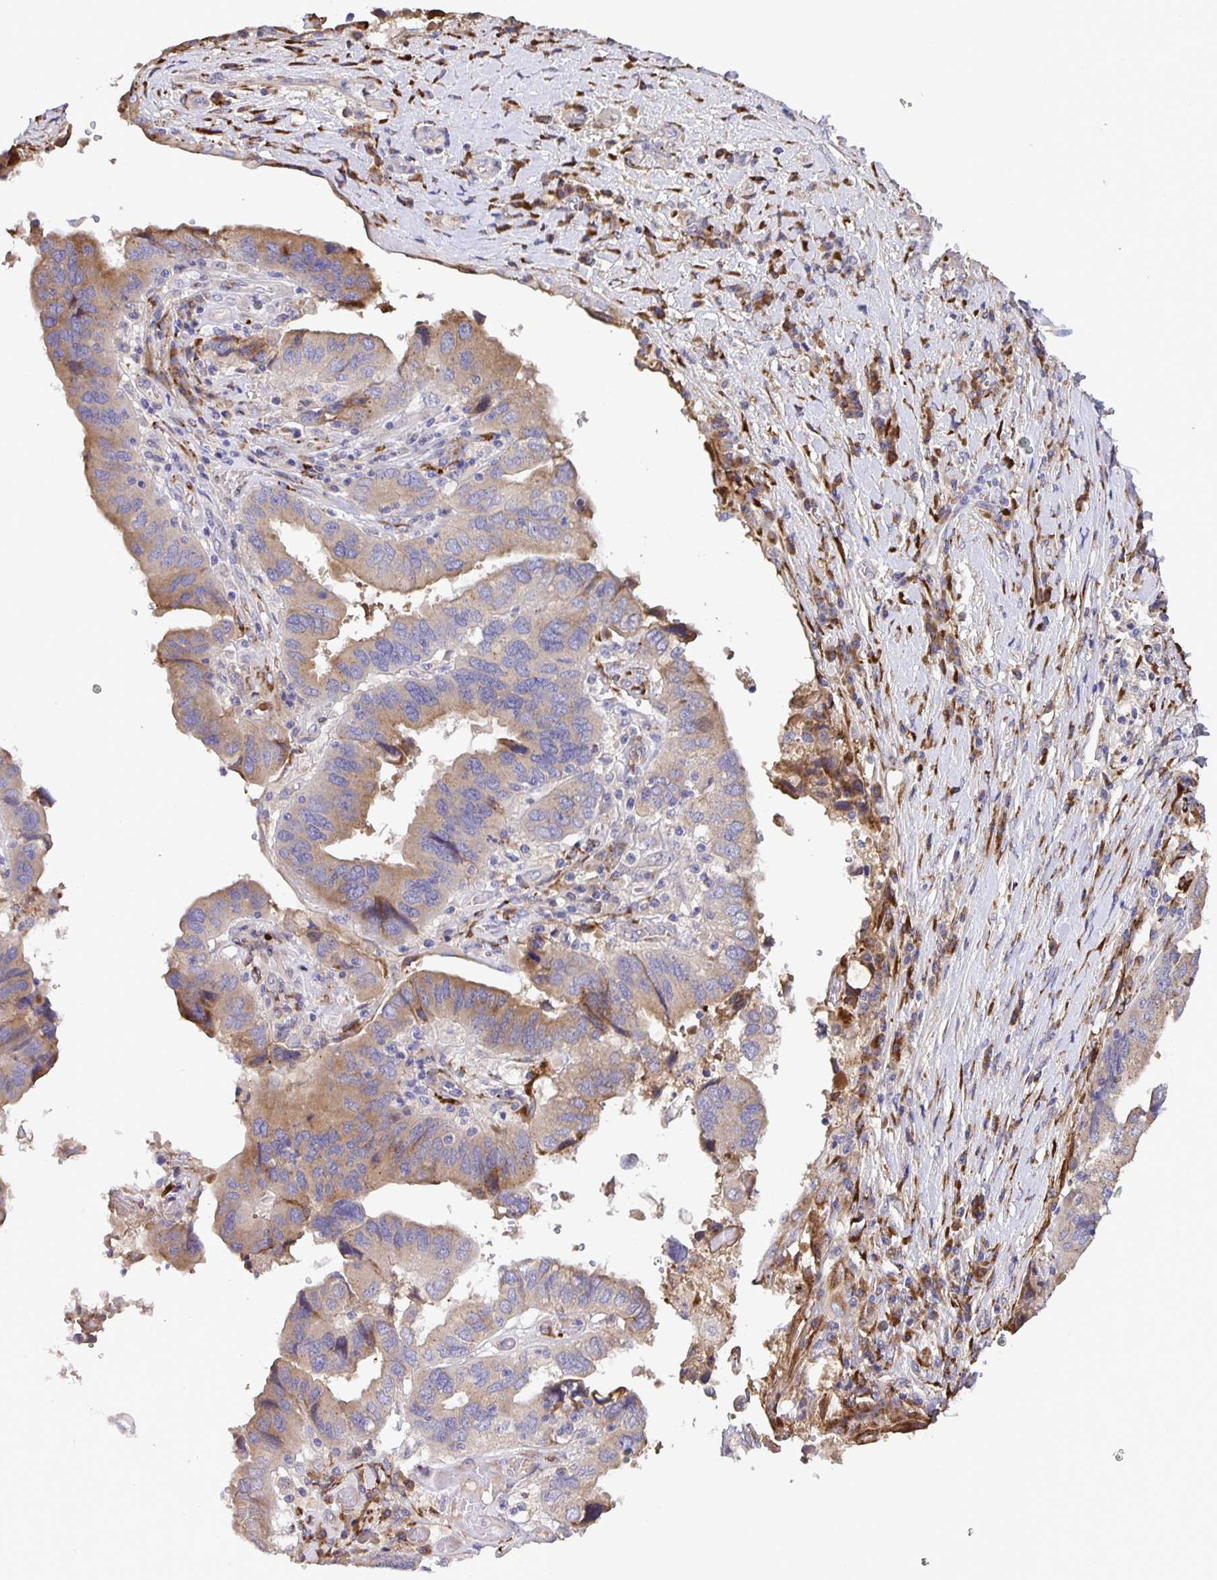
{"staining": {"intensity": "weak", "quantity": "25%-75%", "location": "cytoplasmic/membranous"}, "tissue": "ovarian cancer", "cell_type": "Tumor cells", "image_type": "cancer", "snomed": [{"axis": "morphology", "description": "Cystadenocarcinoma, serous, NOS"}, {"axis": "topography", "description": "Ovary"}], "caption": "Ovarian cancer stained for a protein reveals weak cytoplasmic/membranous positivity in tumor cells.", "gene": "EML6", "patient": {"sex": "female", "age": 79}}